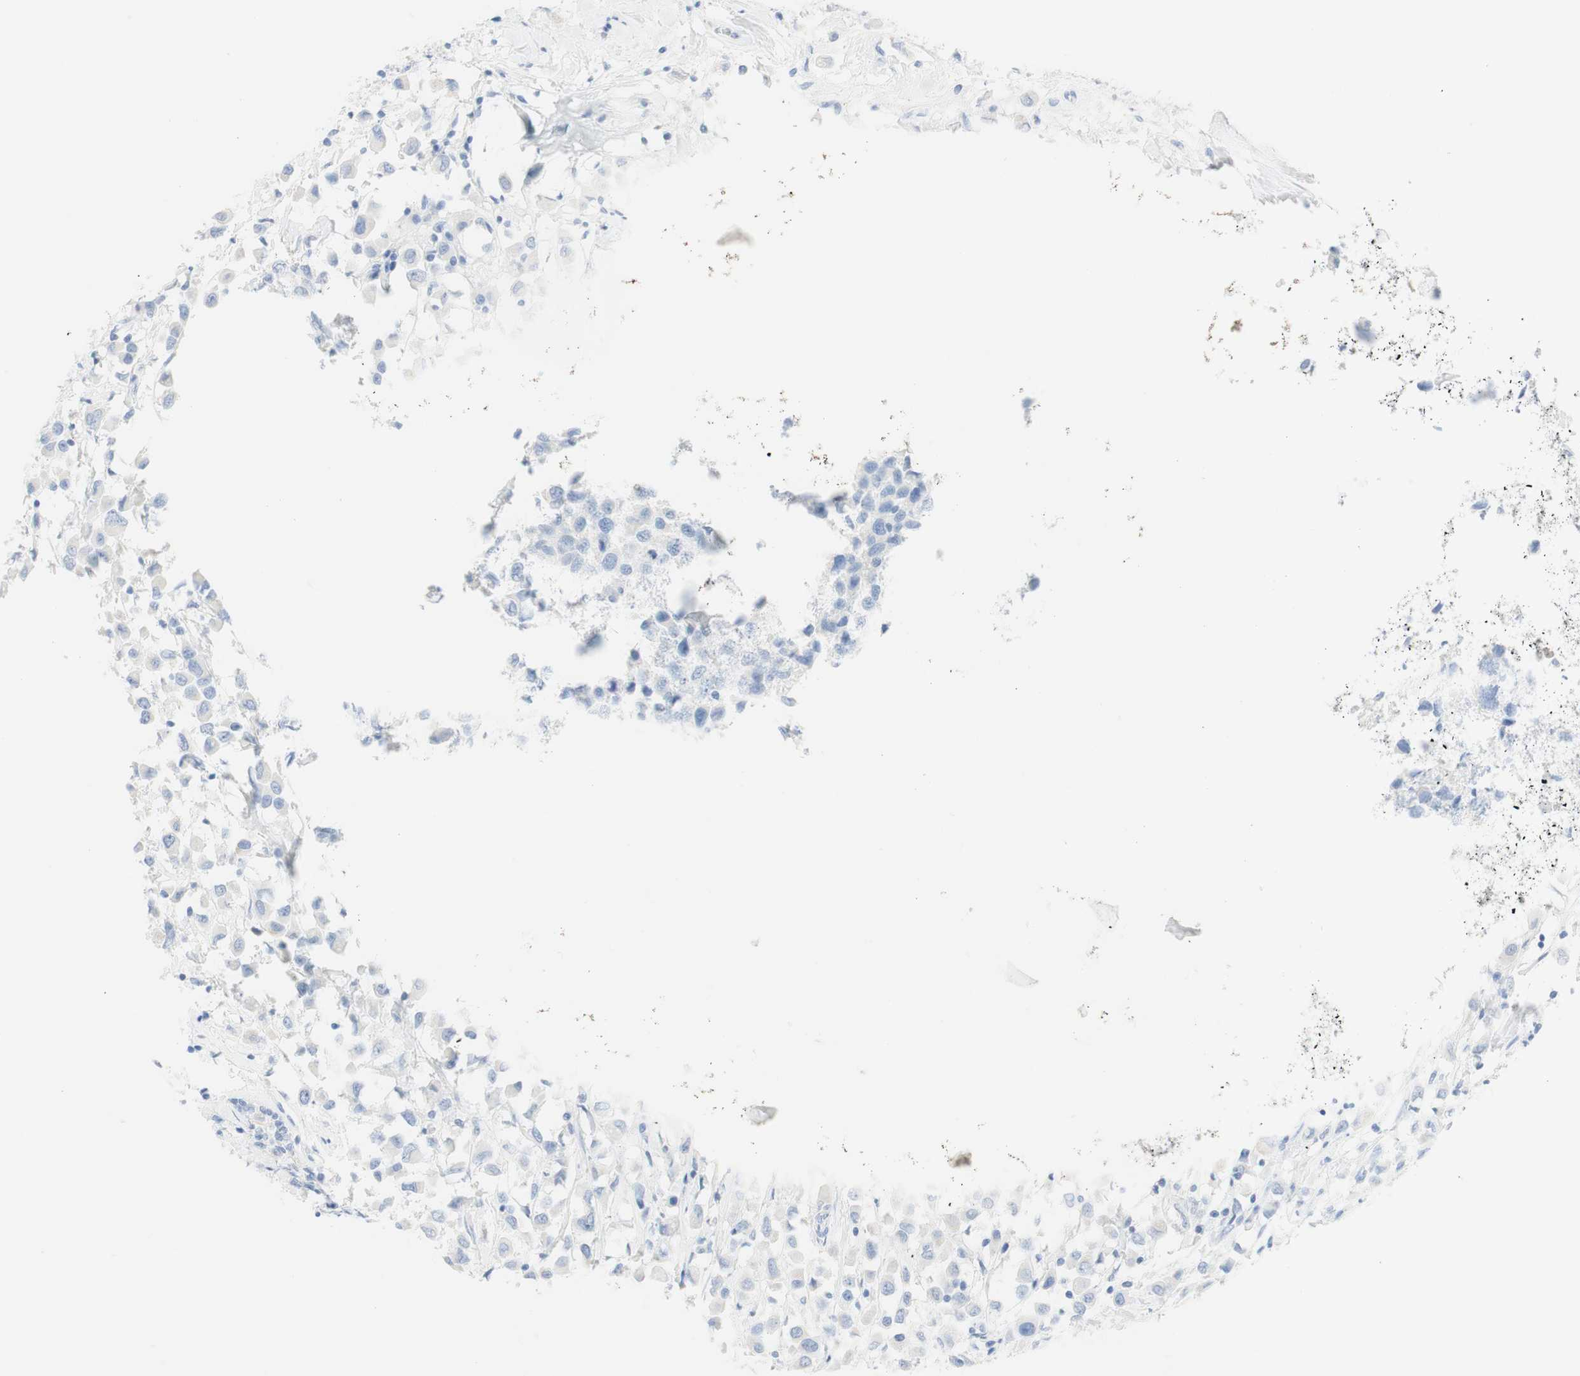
{"staining": {"intensity": "negative", "quantity": "none", "location": "none"}, "tissue": "breast cancer", "cell_type": "Tumor cells", "image_type": "cancer", "snomed": [{"axis": "morphology", "description": "Duct carcinoma"}, {"axis": "topography", "description": "Breast"}], "caption": "Micrograph shows no protein positivity in tumor cells of infiltrating ductal carcinoma (breast) tissue.", "gene": "TPO", "patient": {"sex": "female", "age": 61}}